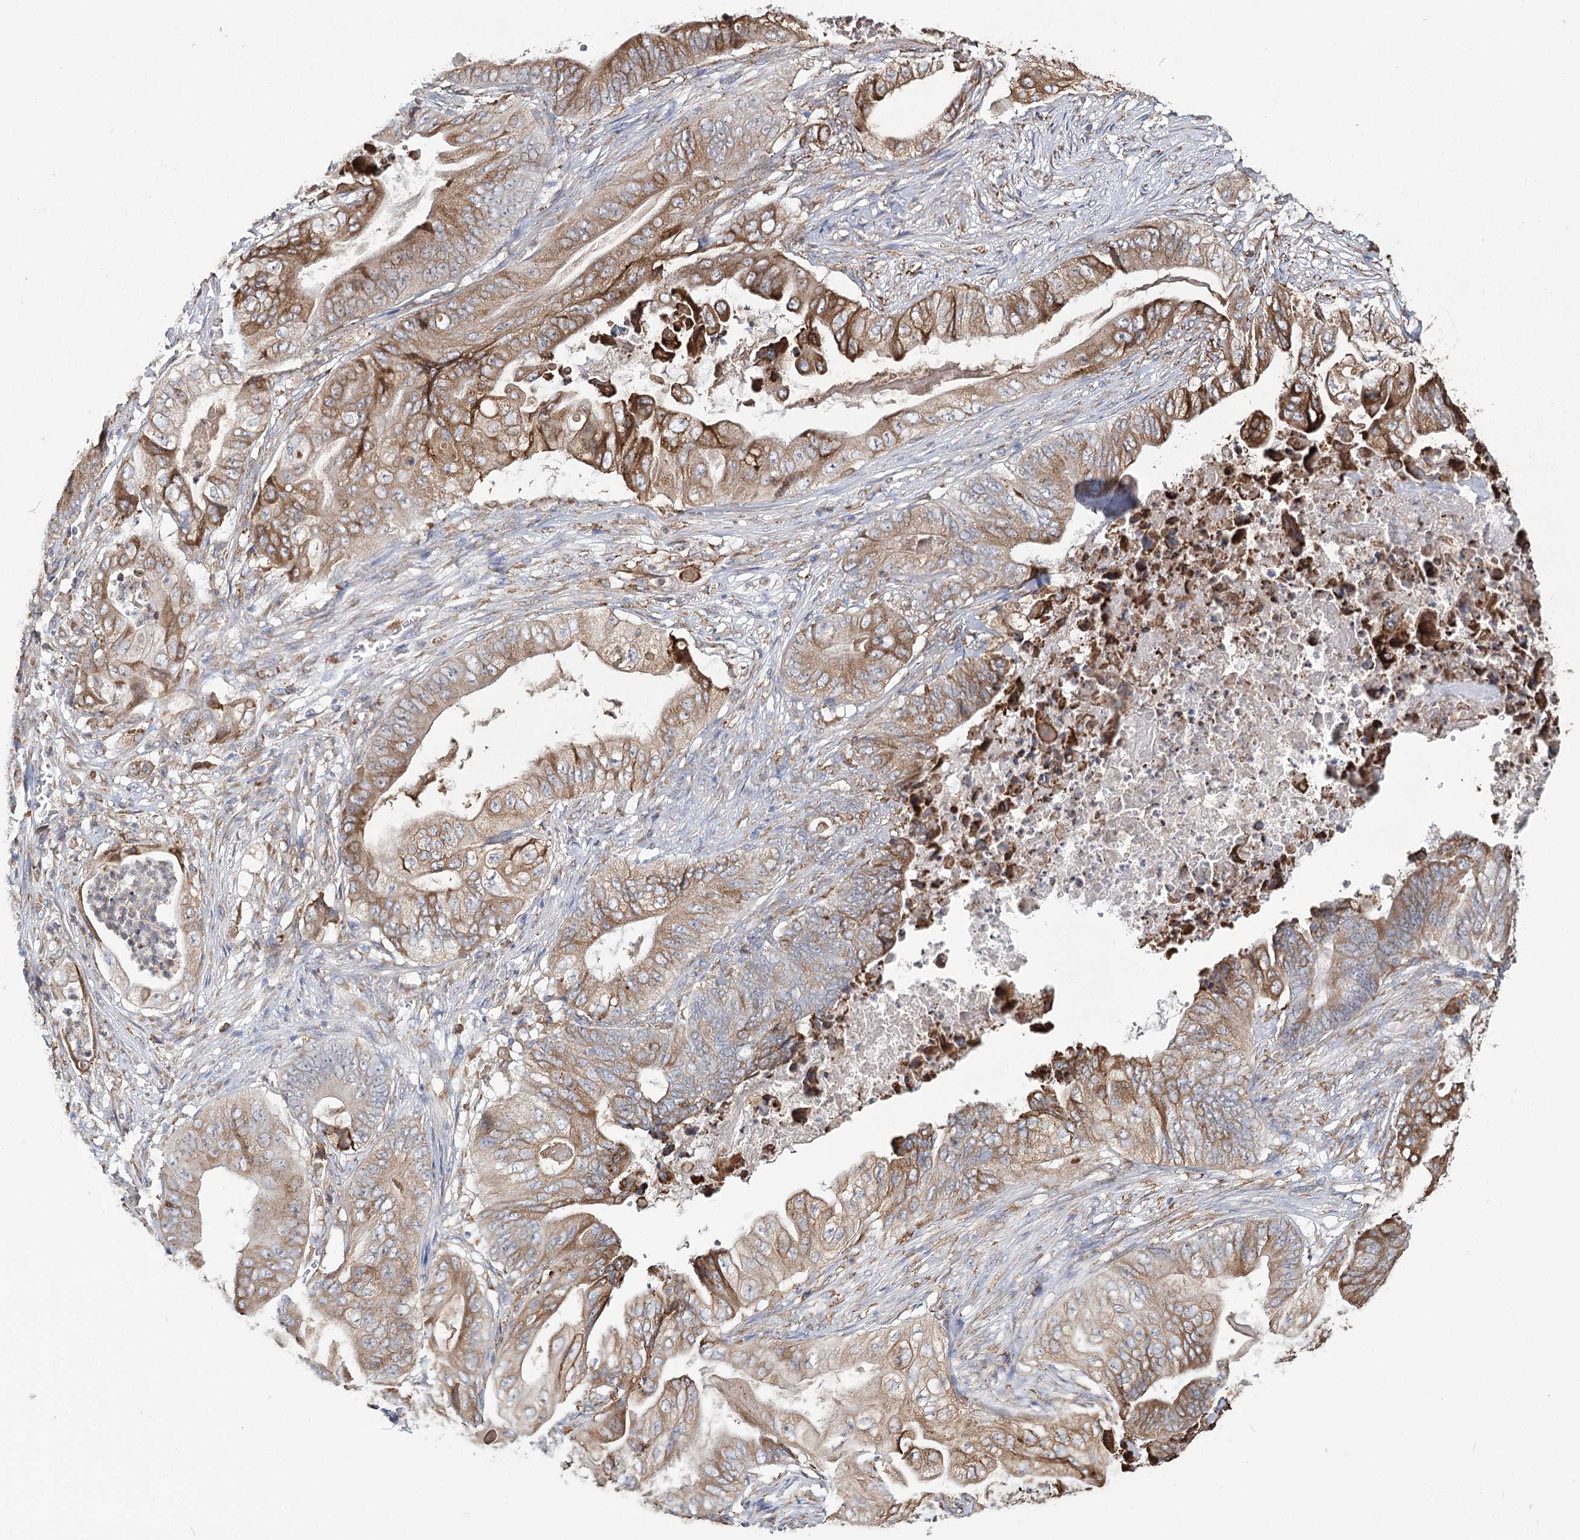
{"staining": {"intensity": "moderate", "quantity": ">75%", "location": "cytoplasmic/membranous"}, "tissue": "stomach cancer", "cell_type": "Tumor cells", "image_type": "cancer", "snomed": [{"axis": "morphology", "description": "Adenocarcinoma, NOS"}, {"axis": "topography", "description": "Stomach"}], "caption": "Tumor cells demonstrate moderate cytoplasmic/membranous expression in approximately >75% of cells in adenocarcinoma (stomach). (DAB (3,3'-diaminobenzidine) IHC, brown staining for protein, blue staining for nuclei).", "gene": "ZCCHC9", "patient": {"sex": "female", "age": 73}}